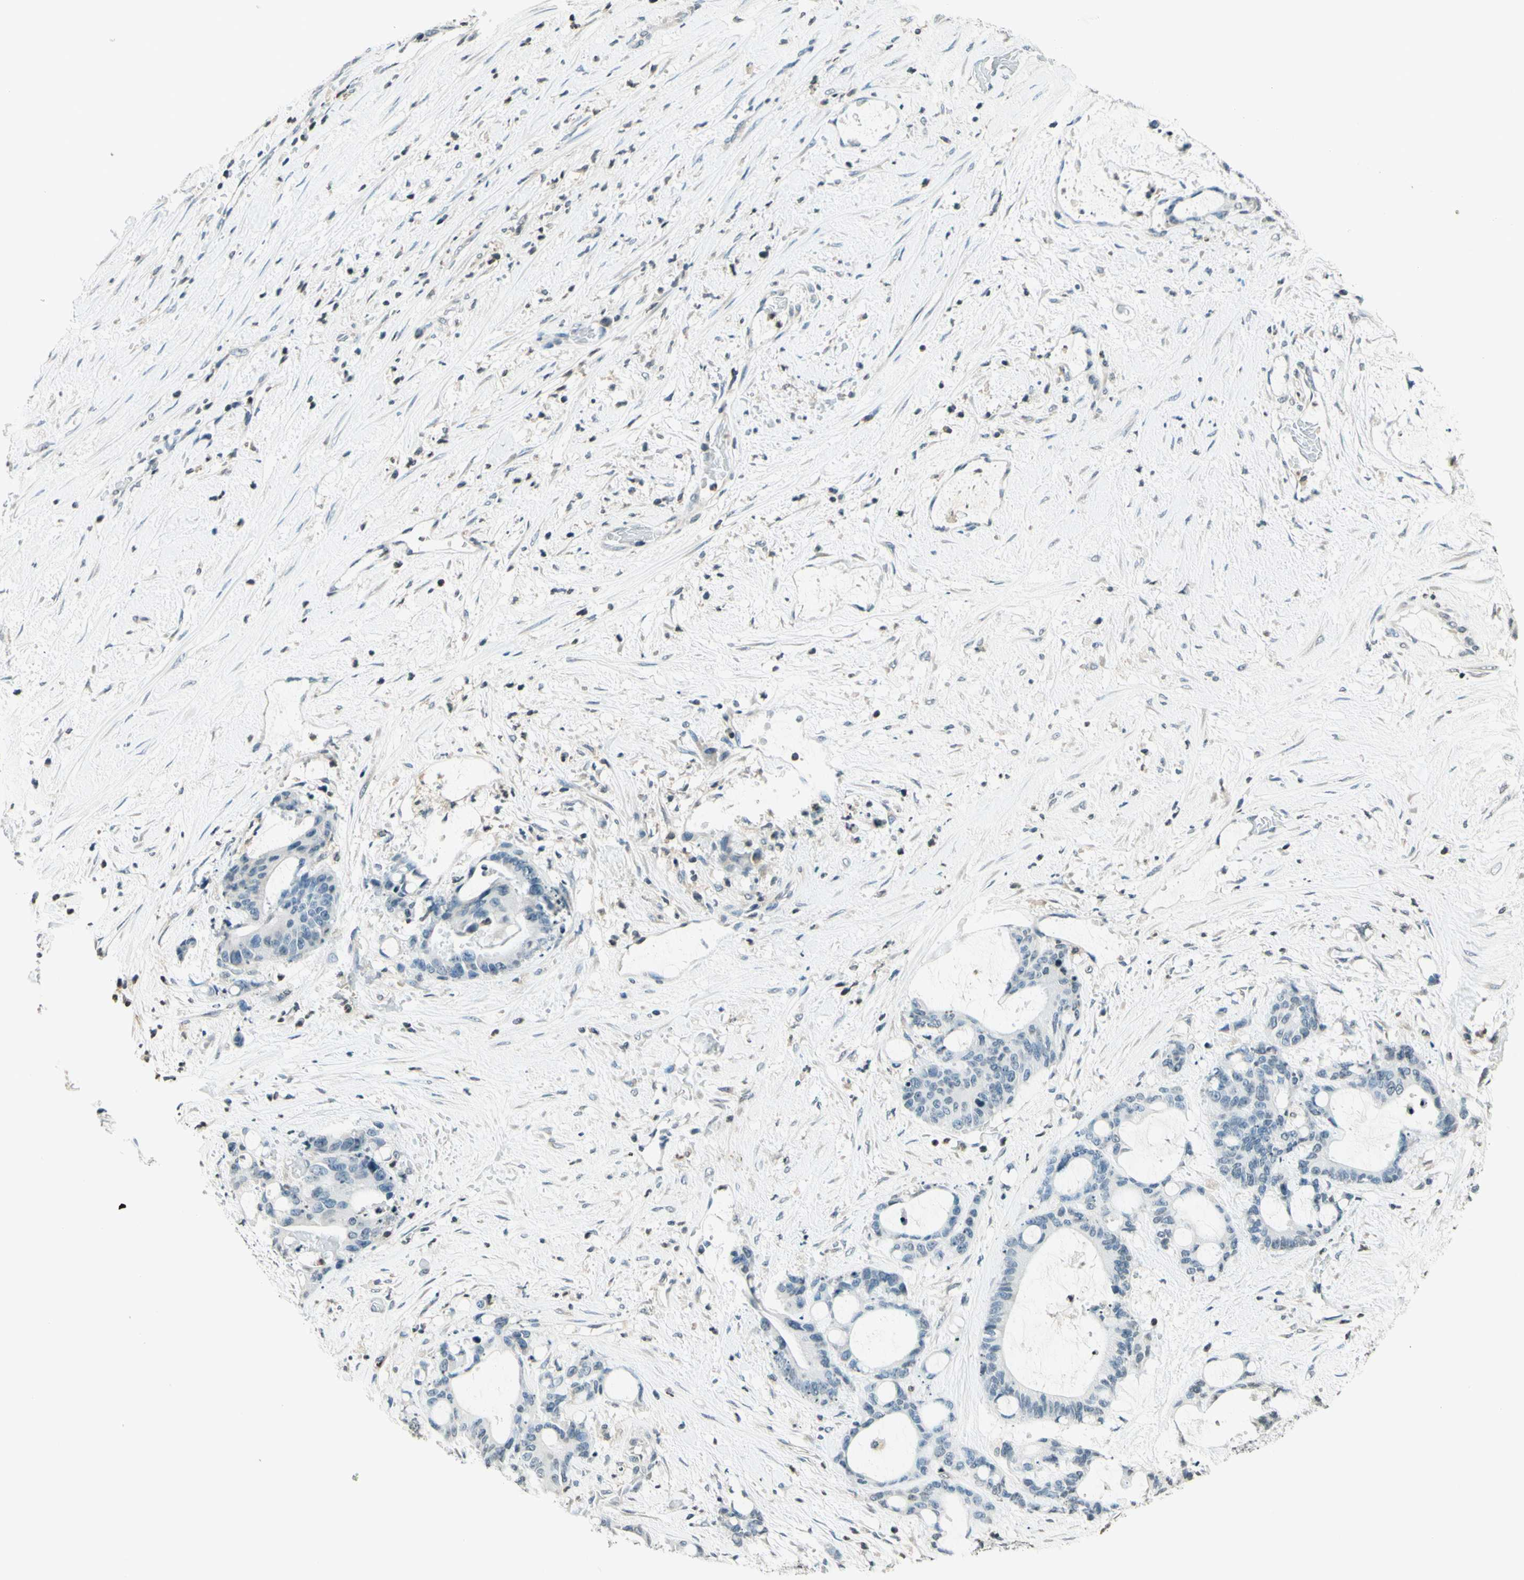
{"staining": {"intensity": "negative", "quantity": "none", "location": "none"}, "tissue": "liver cancer", "cell_type": "Tumor cells", "image_type": "cancer", "snomed": [{"axis": "morphology", "description": "Cholangiocarcinoma"}, {"axis": "topography", "description": "Liver"}], "caption": "Tumor cells show no significant protein staining in liver cancer.", "gene": "WIPF1", "patient": {"sex": "female", "age": 73}}